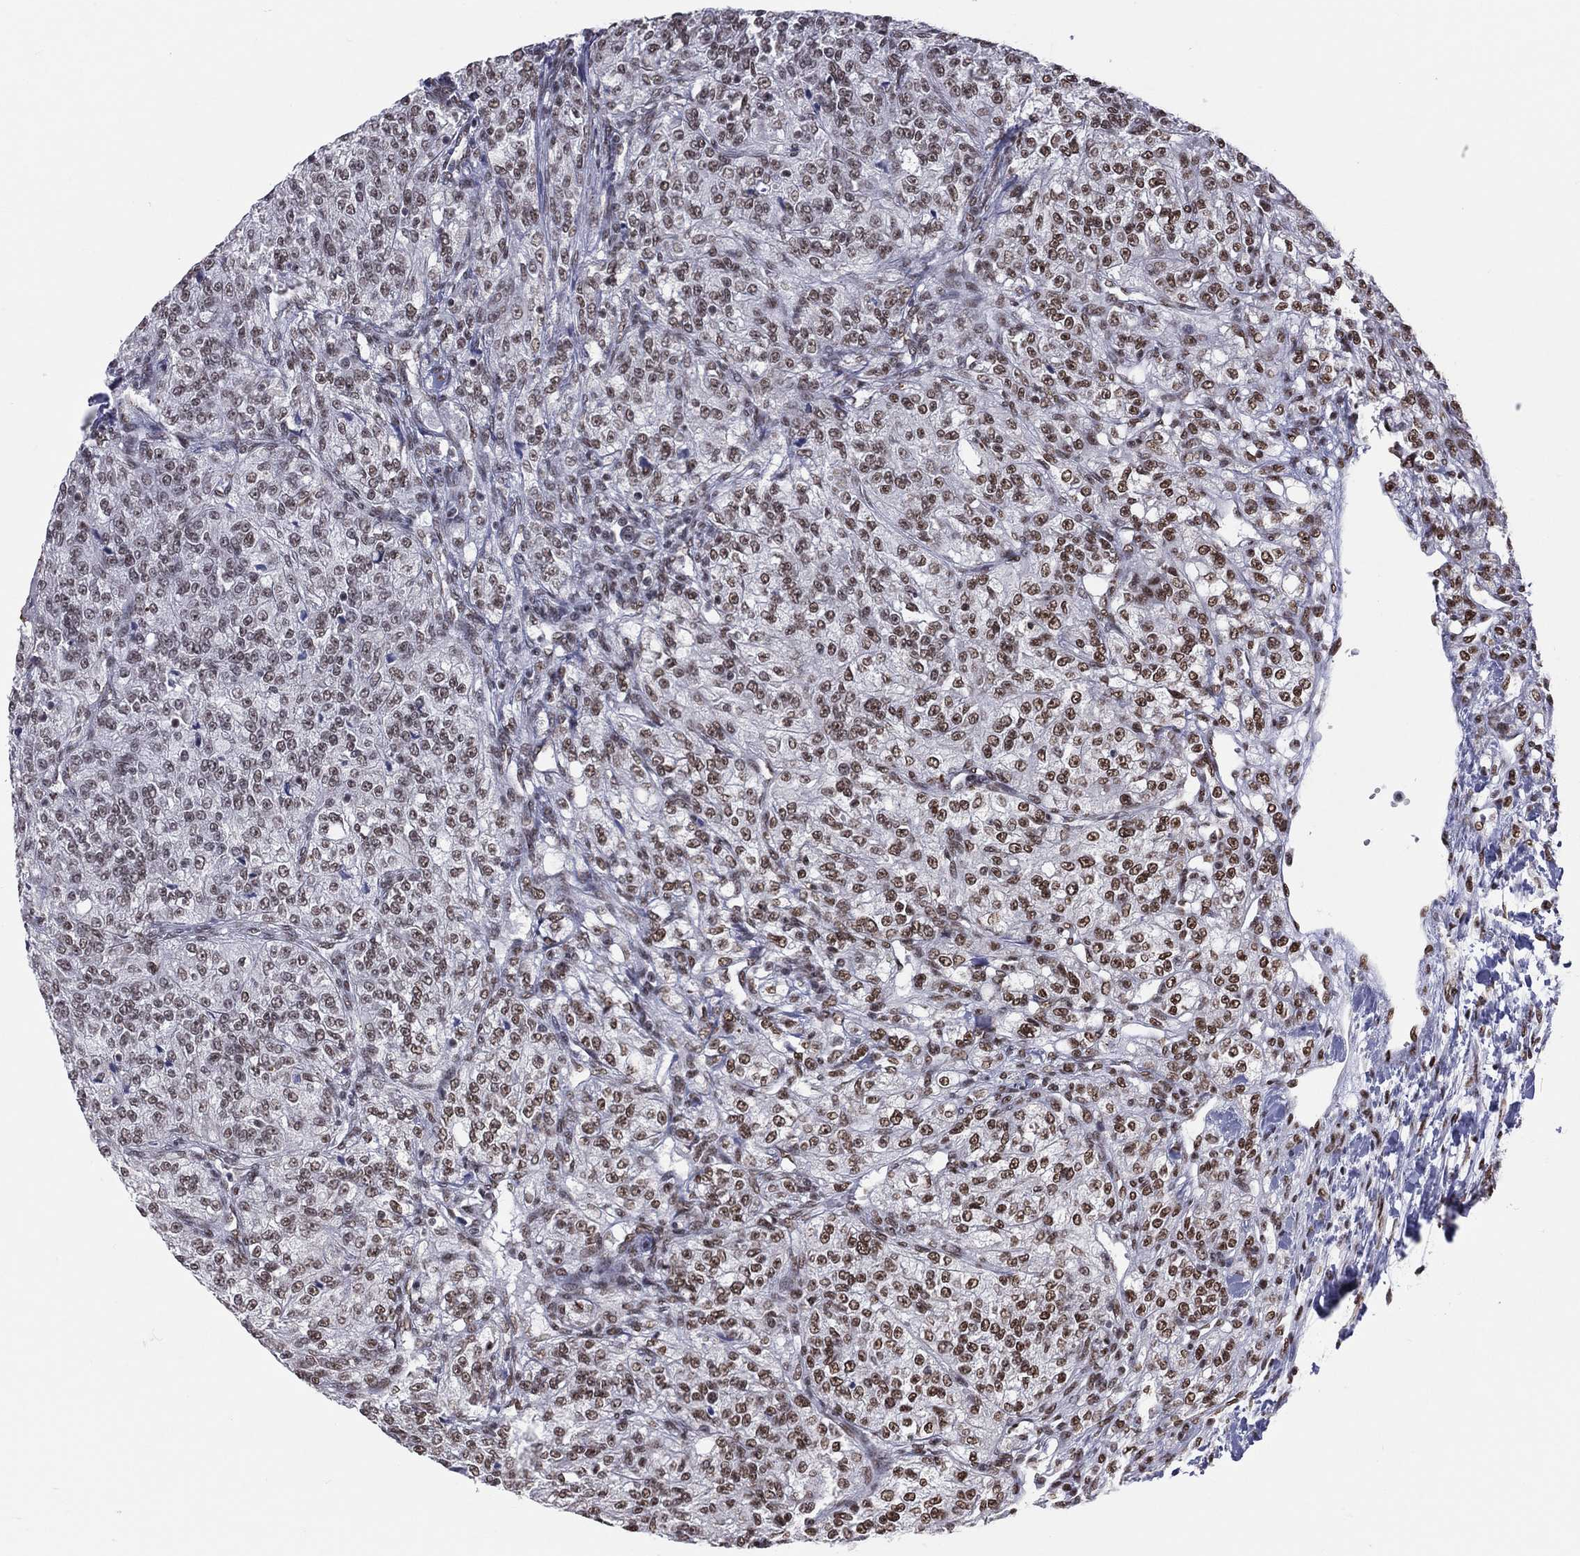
{"staining": {"intensity": "strong", "quantity": "25%-75%", "location": "nuclear"}, "tissue": "renal cancer", "cell_type": "Tumor cells", "image_type": "cancer", "snomed": [{"axis": "morphology", "description": "Adenocarcinoma, NOS"}, {"axis": "topography", "description": "Kidney"}], "caption": "Immunohistochemical staining of human renal cancer (adenocarcinoma) exhibits high levels of strong nuclear staining in approximately 25%-75% of tumor cells.", "gene": "ZNF7", "patient": {"sex": "female", "age": 63}}